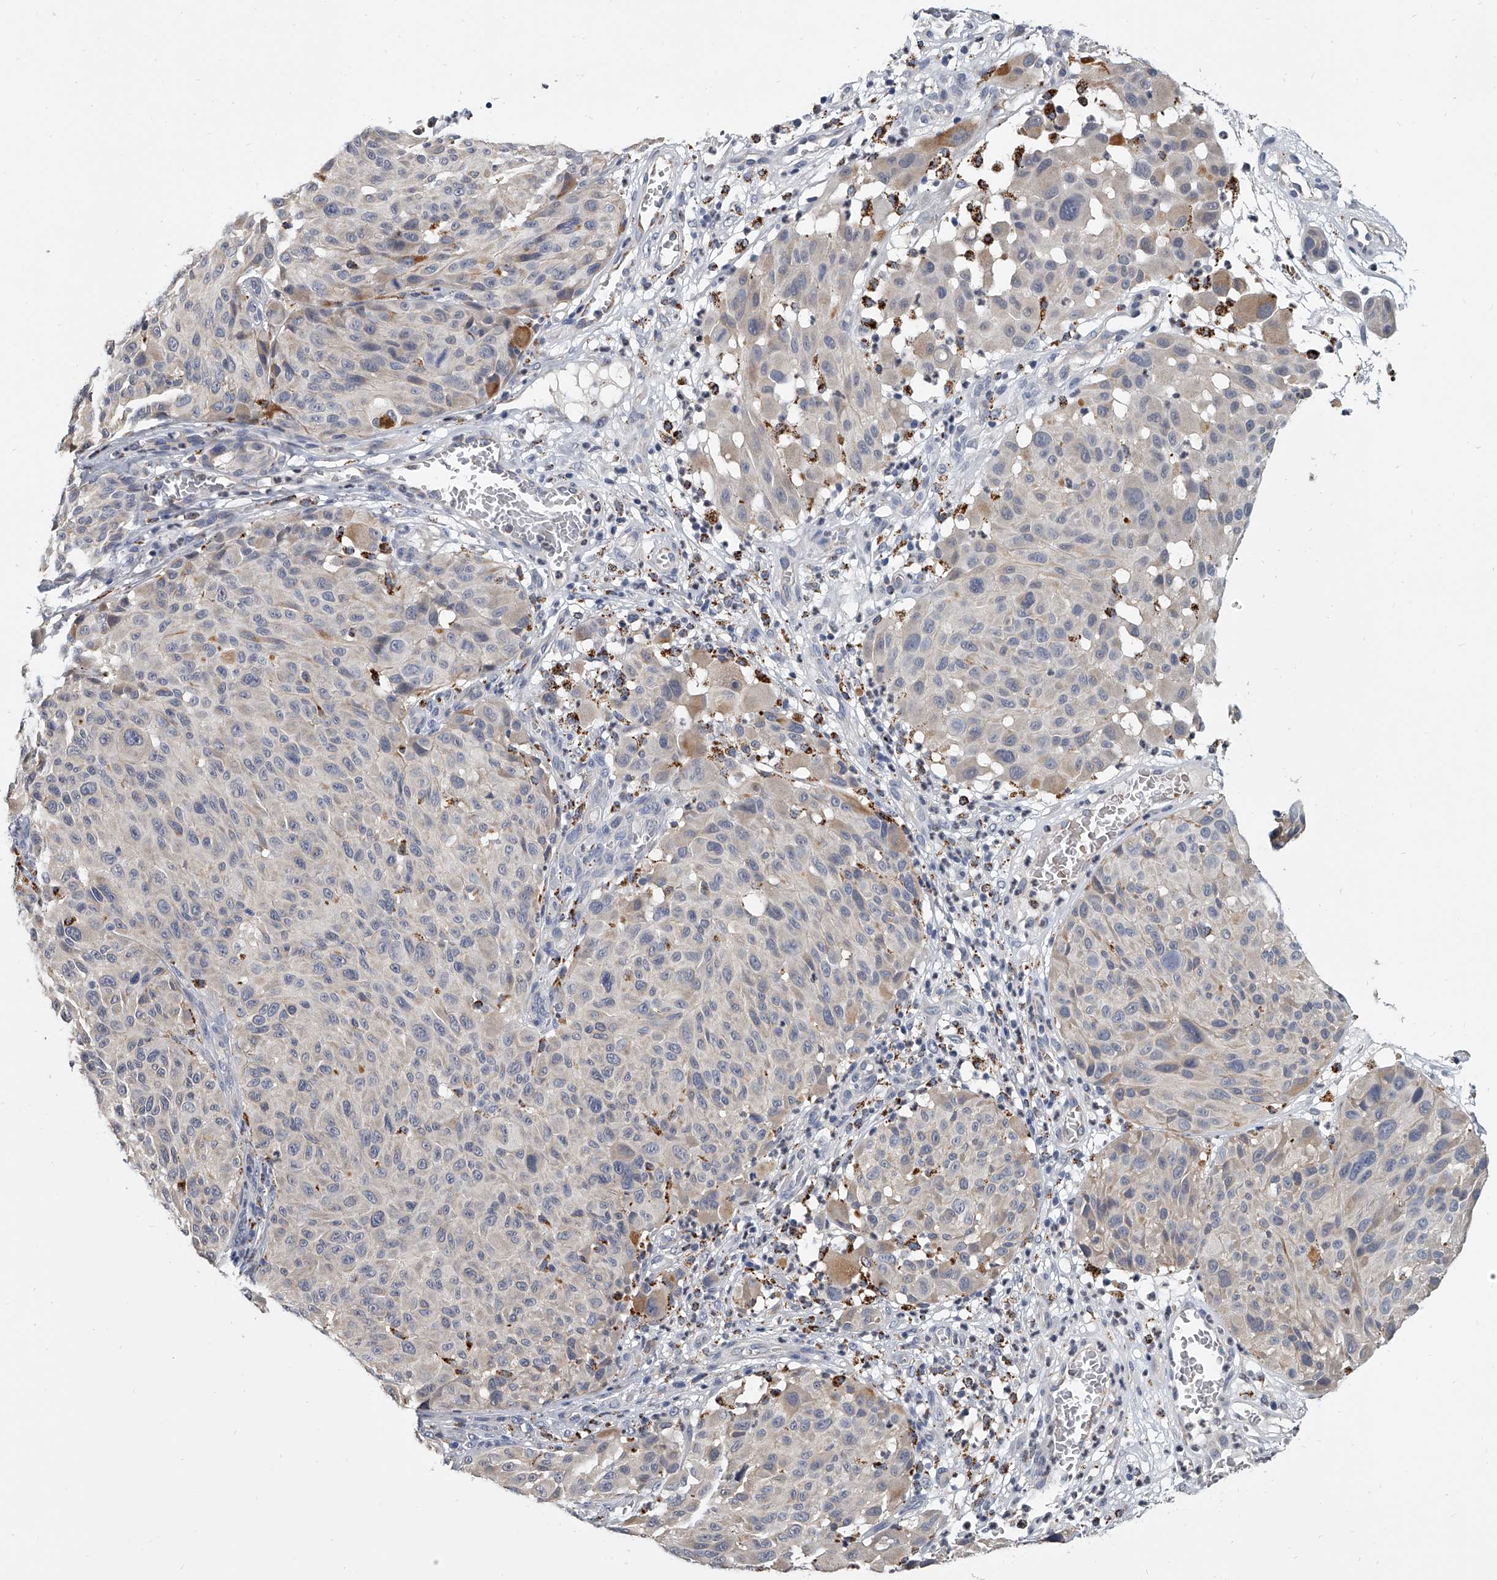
{"staining": {"intensity": "negative", "quantity": "none", "location": "none"}, "tissue": "melanoma", "cell_type": "Tumor cells", "image_type": "cancer", "snomed": [{"axis": "morphology", "description": "Malignant melanoma, NOS"}, {"axis": "topography", "description": "Skin"}], "caption": "An immunohistochemistry histopathology image of malignant melanoma is shown. There is no staining in tumor cells of malignant melanoma.", "gene": "KLHL7", "patient": {"sex": "male", "age": 83}}